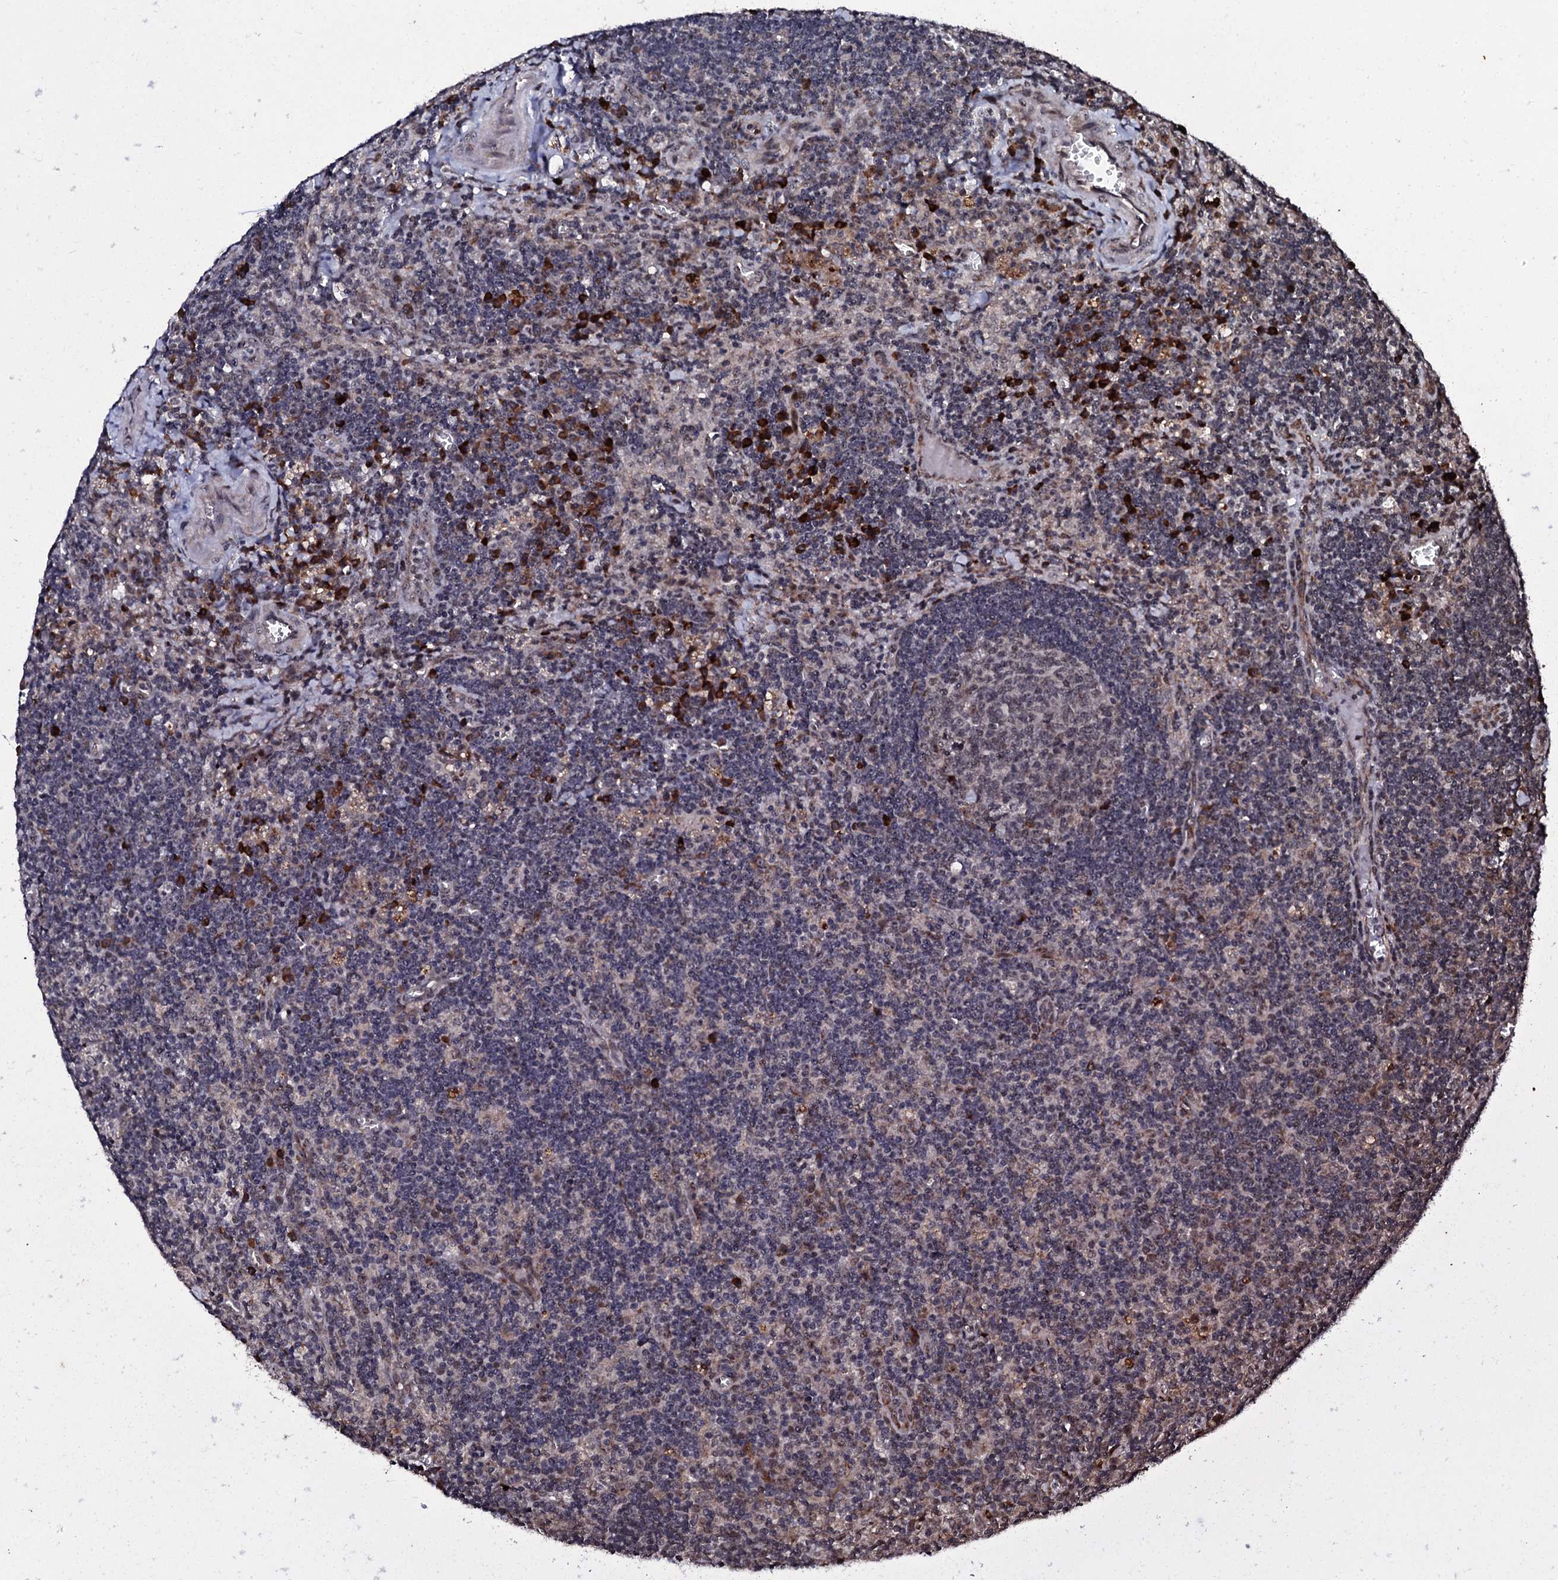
{"staining": {"intensity": "negative", "quantity": "none", "location": "none"}, "tissue": "lymph node", "cell_type": "Germinal center cells", "image_type": "normal", "snomed": [{"axis": "morphology", "description": "Normal tissue, NOS"}, {"axis": "topography", "description": "Lymph node"}], "caption": "Benign lymph node was stained to show a protein in brown. There is no significant expression in germinal center cells.", "gene": "FAM111A", "patient": {"sex": "male", "age": 58}}